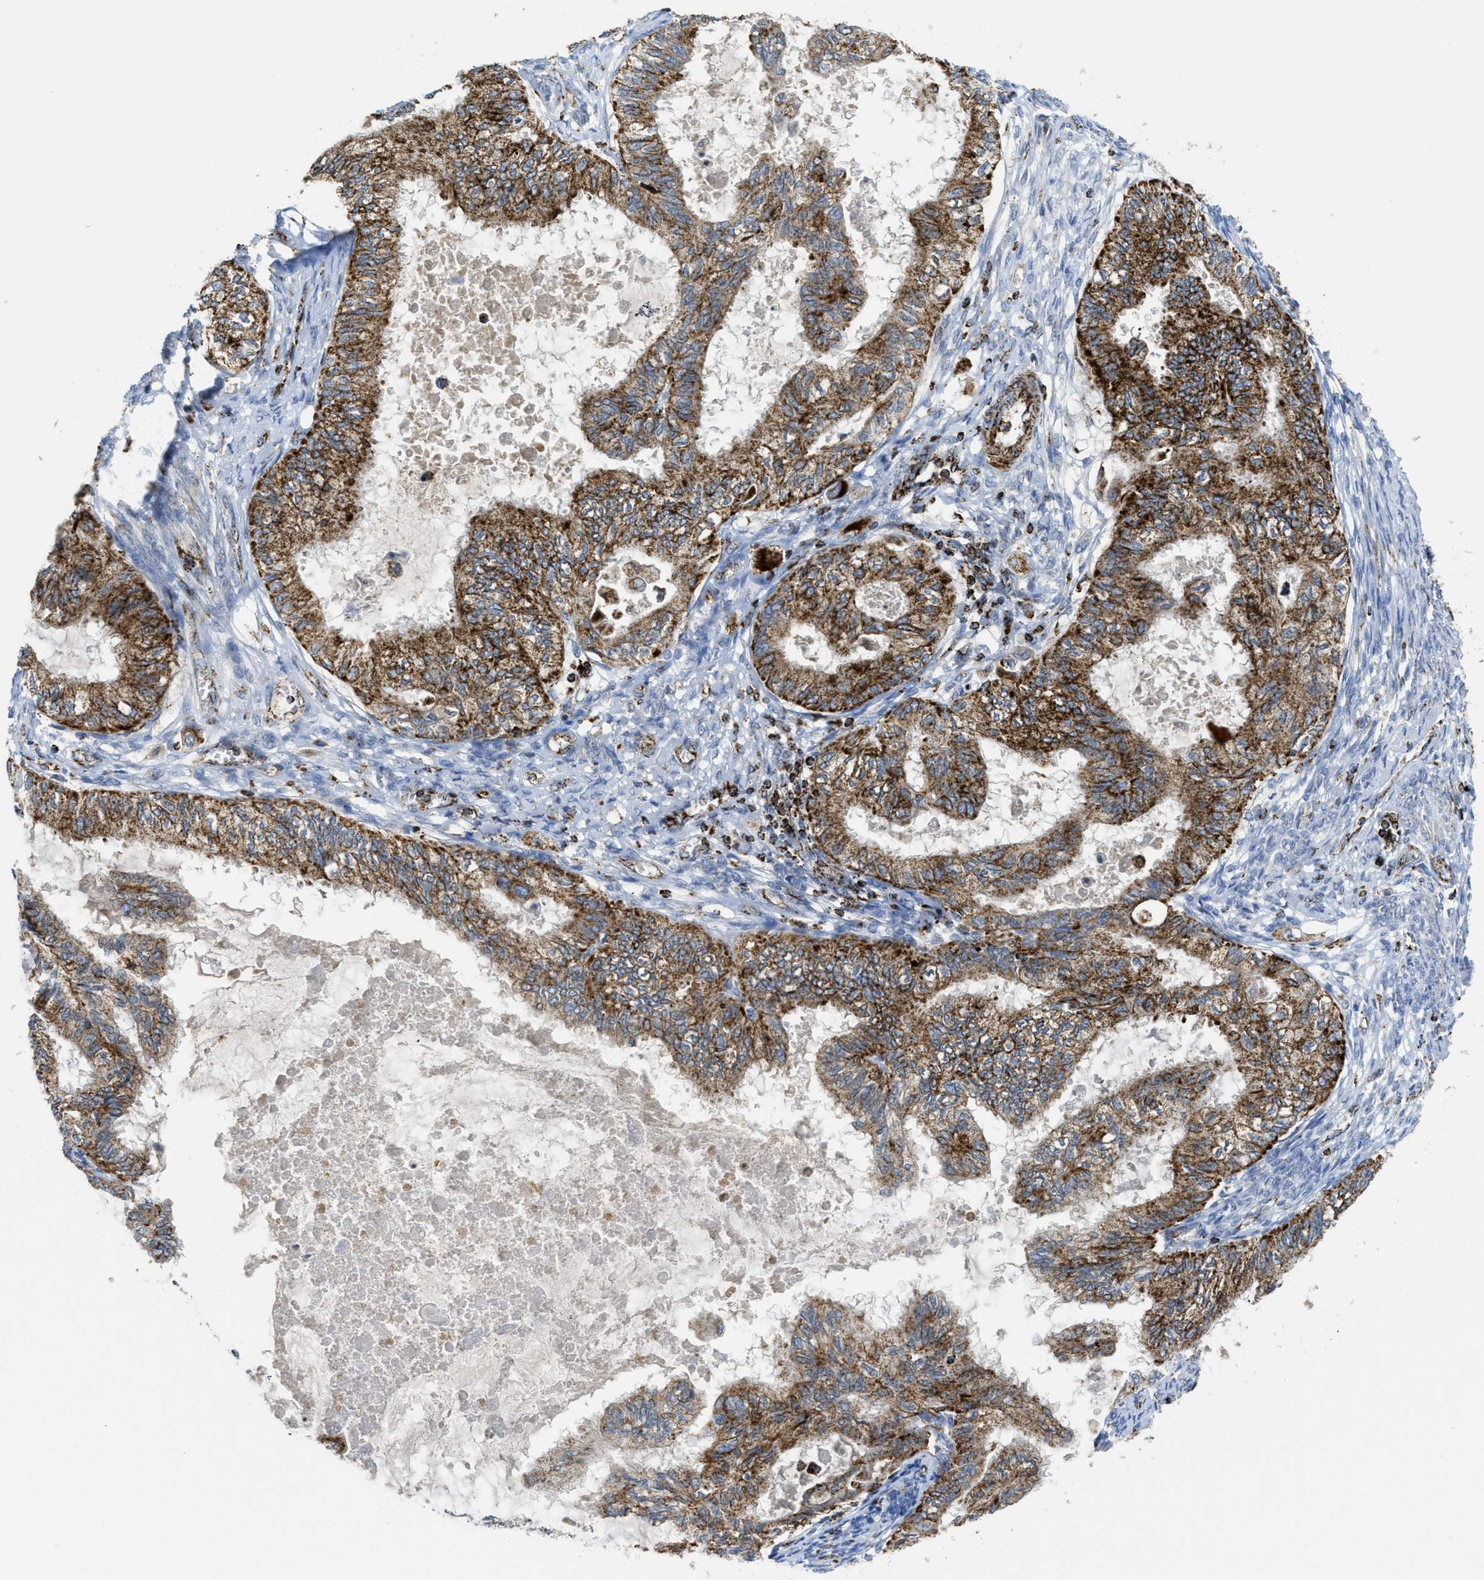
{"staining": {"intensity": "strong", "quantity": ">75%", "location": "cytoplasmic/membranous"}, "tissue": "cervical cancer", "cell_type": "Tumor cells", "image_type": "cancer", "snomed": [{"axis": "morphology", "description": "Normal tissue, NOS"}, {"axis": "morphology", "description": "Adenocarcinoma, NOS"}, {"axis": "topography", "description": "Cervix"}, {"axis": "topography", "description": "Endometrium"}], "caption": "A brown stain shows strong cytoplasmic/membranous expression of a protein in human cervical adenocarcinoma tumor cells.", "gene": "SQOR", "patient": {"sex": "female", "age": 86}}